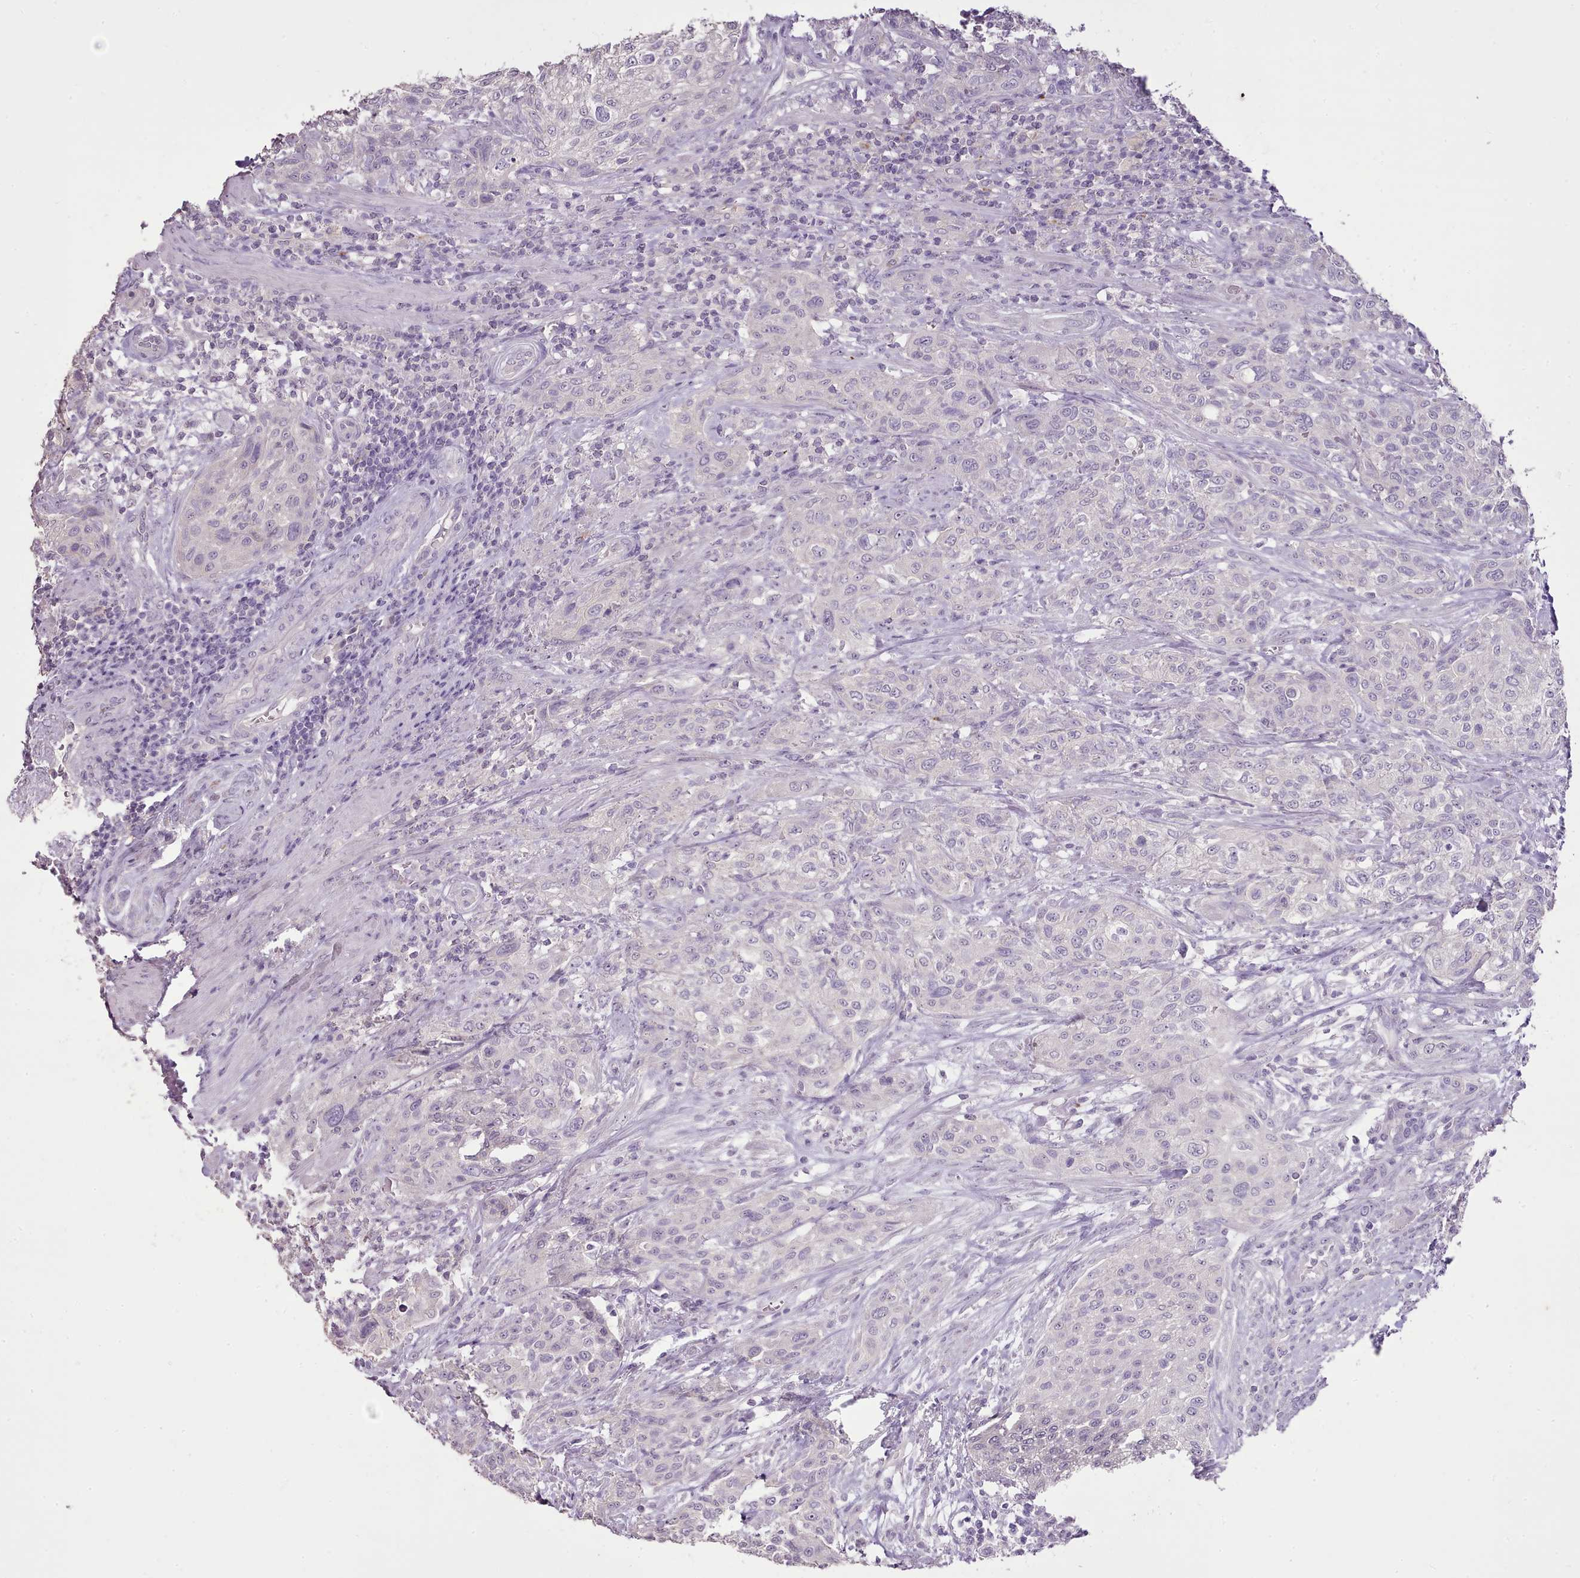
{"staining": {"intensity": "negative", "quantity": "none", "location": "none"}, "tissue": "urothelial cancer", "cell_type": "Tumor cells", "image_type": "cancer", "snomed": [{"axis": "morphology", "description": "Normal tissue, NOS"}, {"axis": "morphology", "description": "Urothelial carcinoma, NOS"}, {"axis": "topography", "description": "Urinary bladder"}, {"axis": "topography", "description": "Peripheral nerve tissue"}], "caption": "A histopathology image of human urothelial cancer is negative for staining in tumor cells. (Stains: DAB immunohistochemistry (IHC) with hematoxylin counter stain, Microscopy: brightfield microscopy at high magnification).", "gene": "BLOC1S2", "patient": {"sex": "male", "age": 35}}